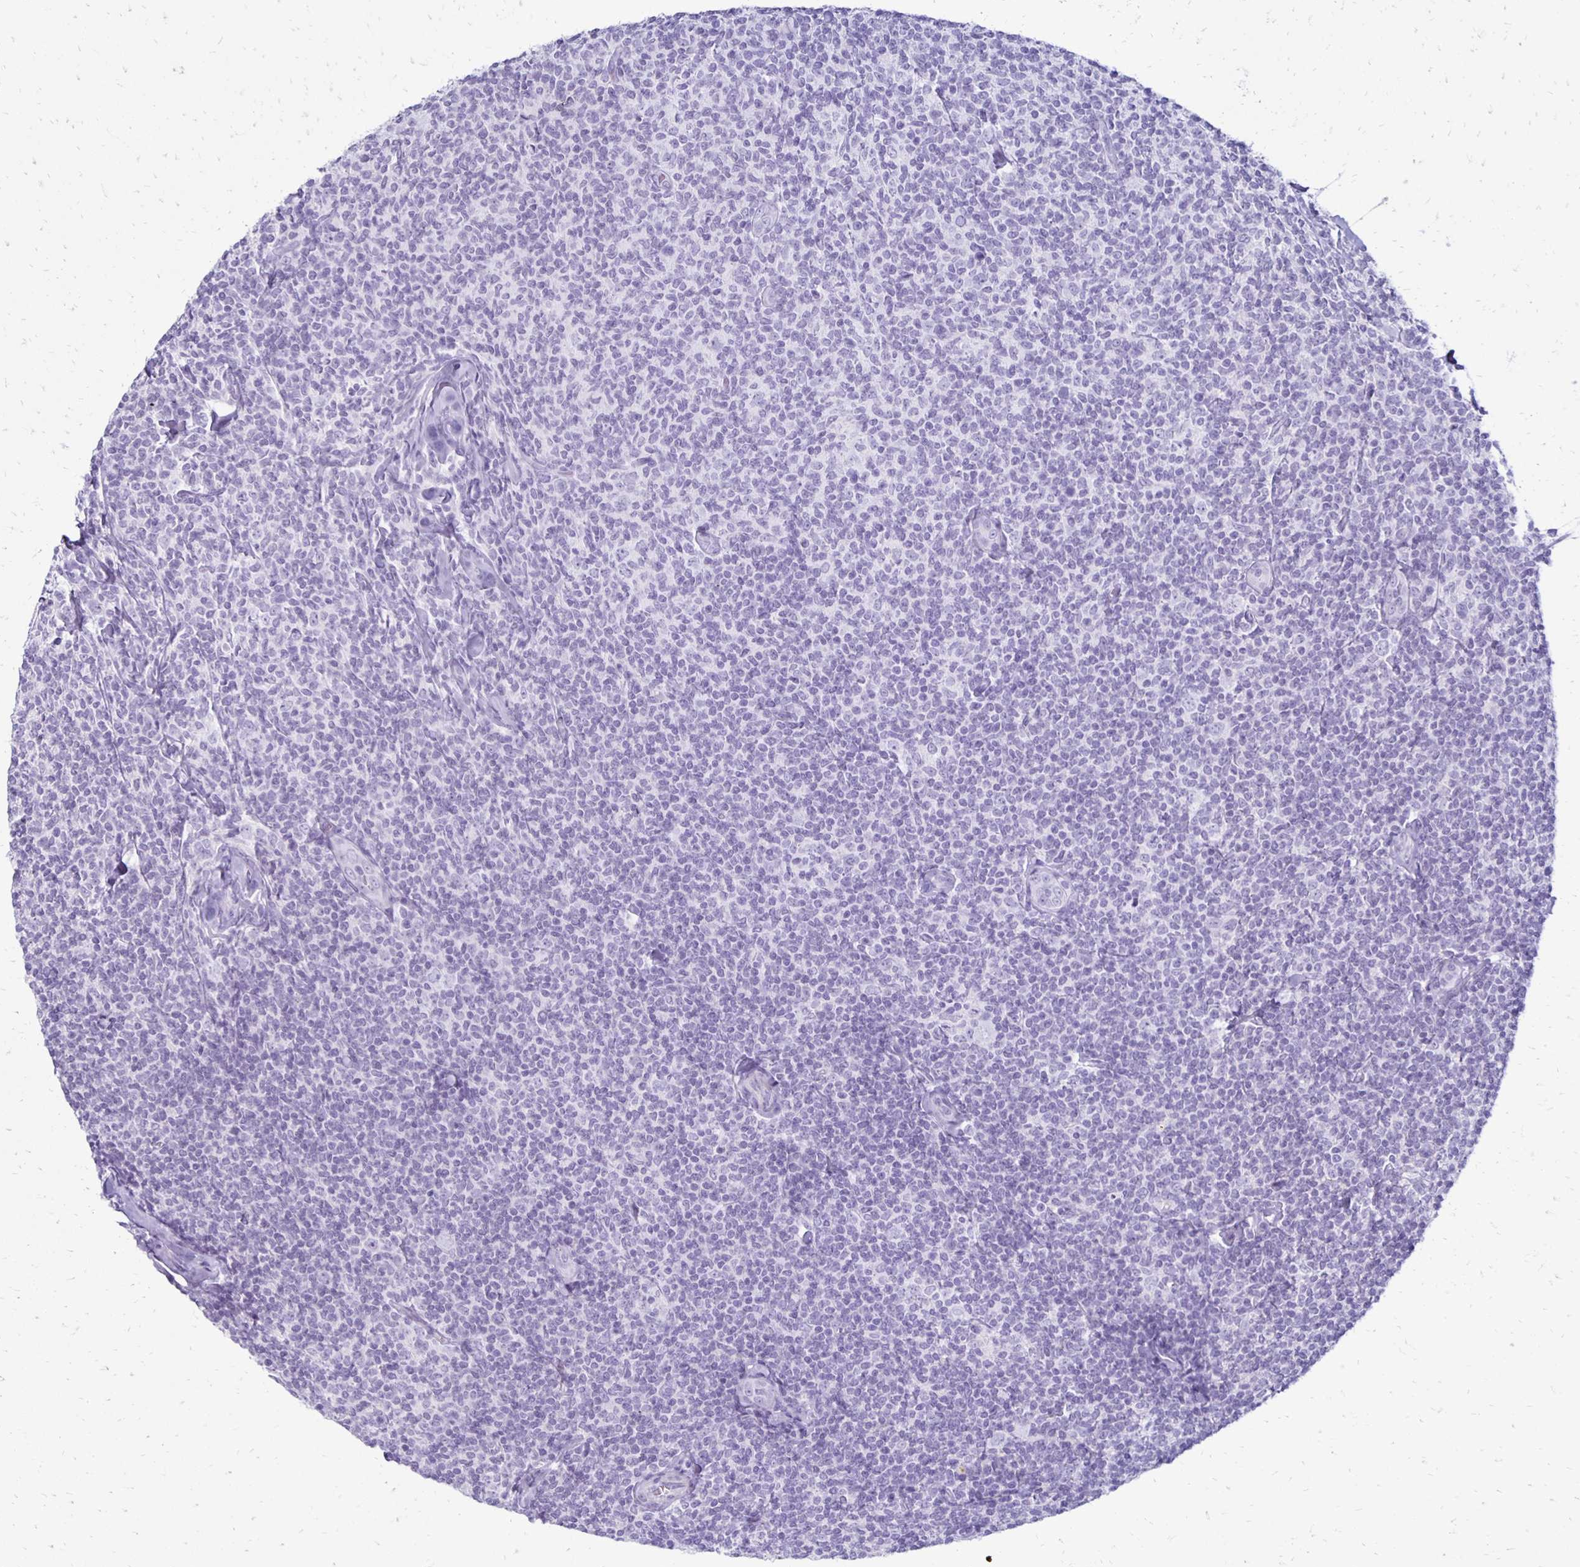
{"staining": {"intensity": "negative", "quantity": "none", "location": "none"}, "tissue": "lymphoma", "cell_type": "Tumor cells", "image_type": "cancer", "snomed": [{"axis": "morphology", "description": "Malignant lymphoma, non-Hodgkin's type, Low grade"}, {"axis": "topography", "description": "Lymph node"}], "caption": "This is an immunohistochemistry (IHC) histopathology image of human lymphoma. There is no positivity in tumor cells.", "gene": "RYR1", "patient": {"sex": "female", "age": 56}}